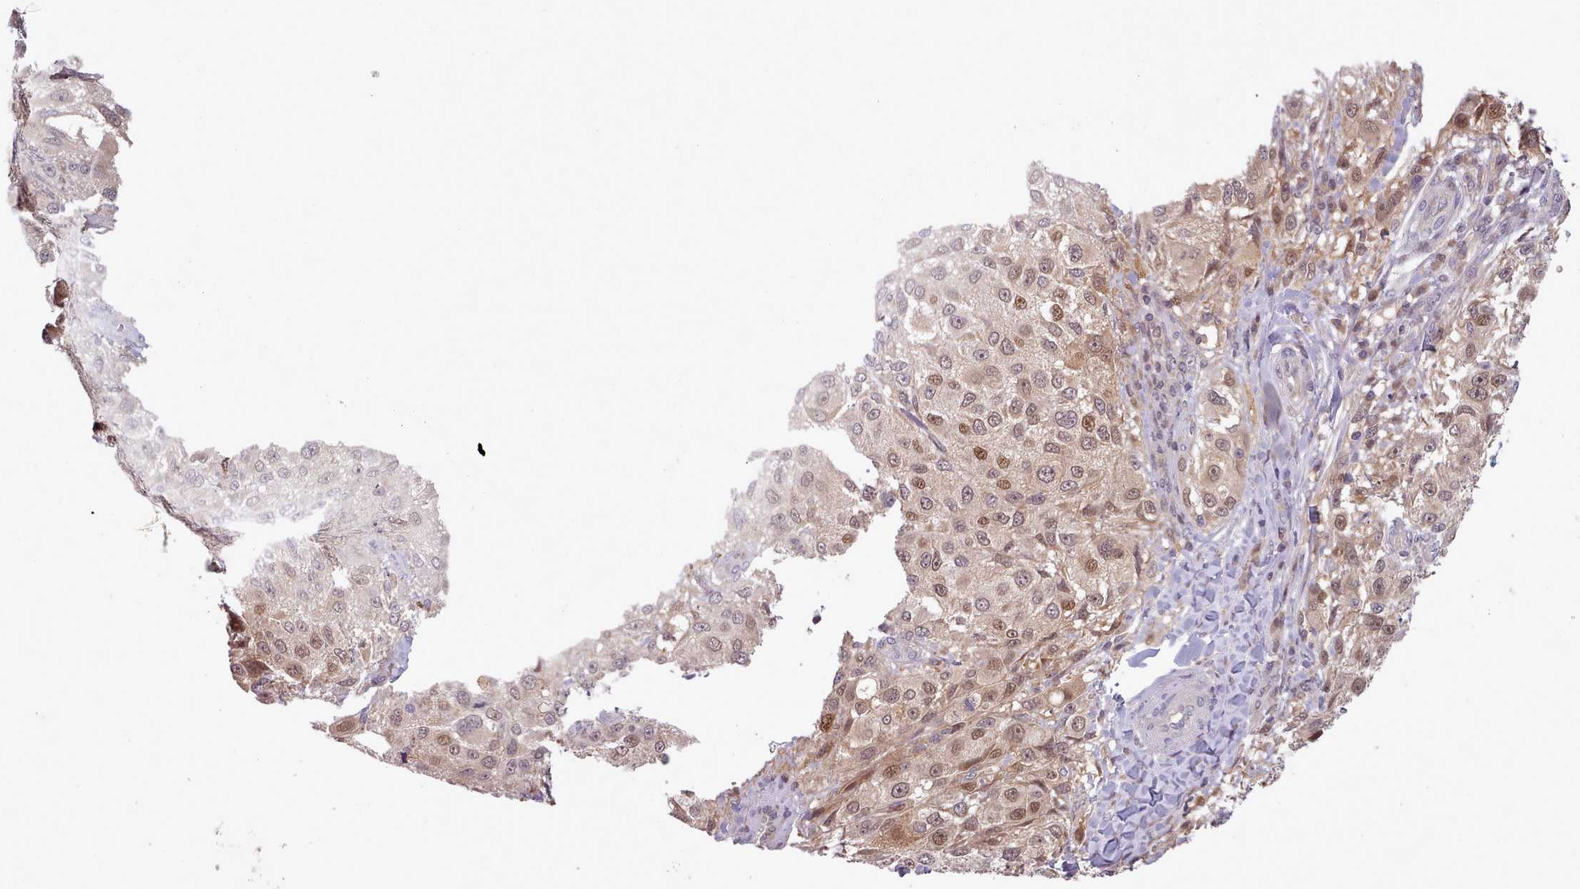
{"staining": {"intensity": "moderate", "quantity": ">75%", "location": "cytoplasmic/membranous,nuclear"}, "tissue": "melanoma", "cell_type": "Tumor cells", "image_type": "cancer", "snomed": [{"axis": "morphology", "description": "Normal morphology"}, {"axis": "morphology", "description": "Malignant melanoma, NOS"}, {"axis": "topography", "description": "Skin"}], "caption": "DAB immunohistochemical staining of melanoma displays moderate cytoplasmic/membranous and nuclear protein expression in approximately >75% of tumor cells. (Brightfield microscopy of DAB IHC at high magnification).", "gene": "CLNS1A", "patient": {"sex": "female", "age": 72}}